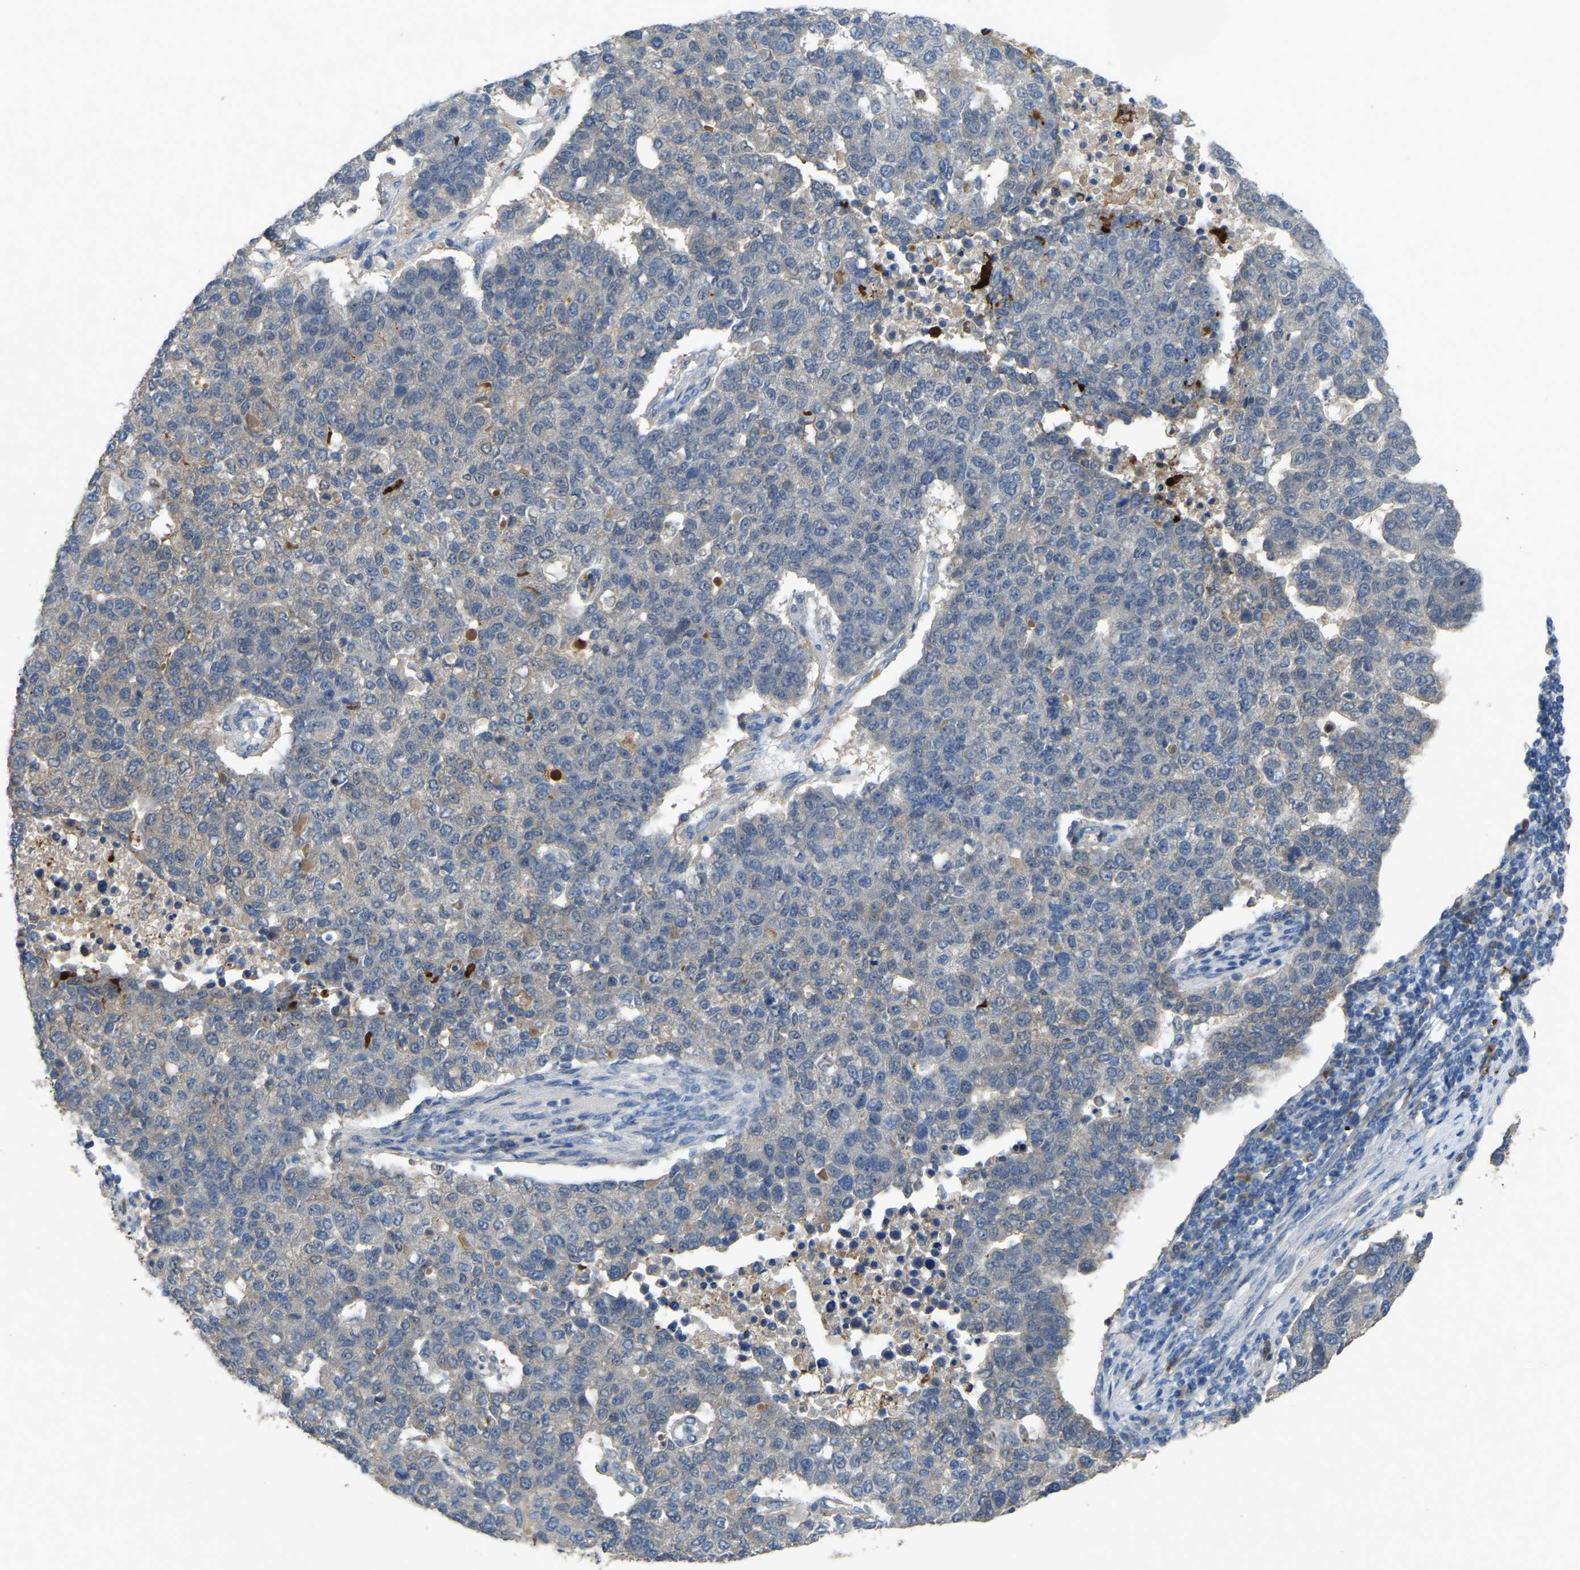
{"staining": {"intensity": "negative", "quantity": "none", "location": "none"}, "tissue": "pancreatic cancer", "cell_type": "Tumor cells", "image_type": "cancer", "snomed": [{"axis": "morphology", "description": "Adenocarcinoma, NOS"}, {"axis": "topography", "description": "Pancreas"}], "caption": "This is an IHC image of adenocarcinoma (pancreatic). There is no expression in tumor cells.", "gene": "FHIT", "patient": {"sex": "female", "age": 61}}